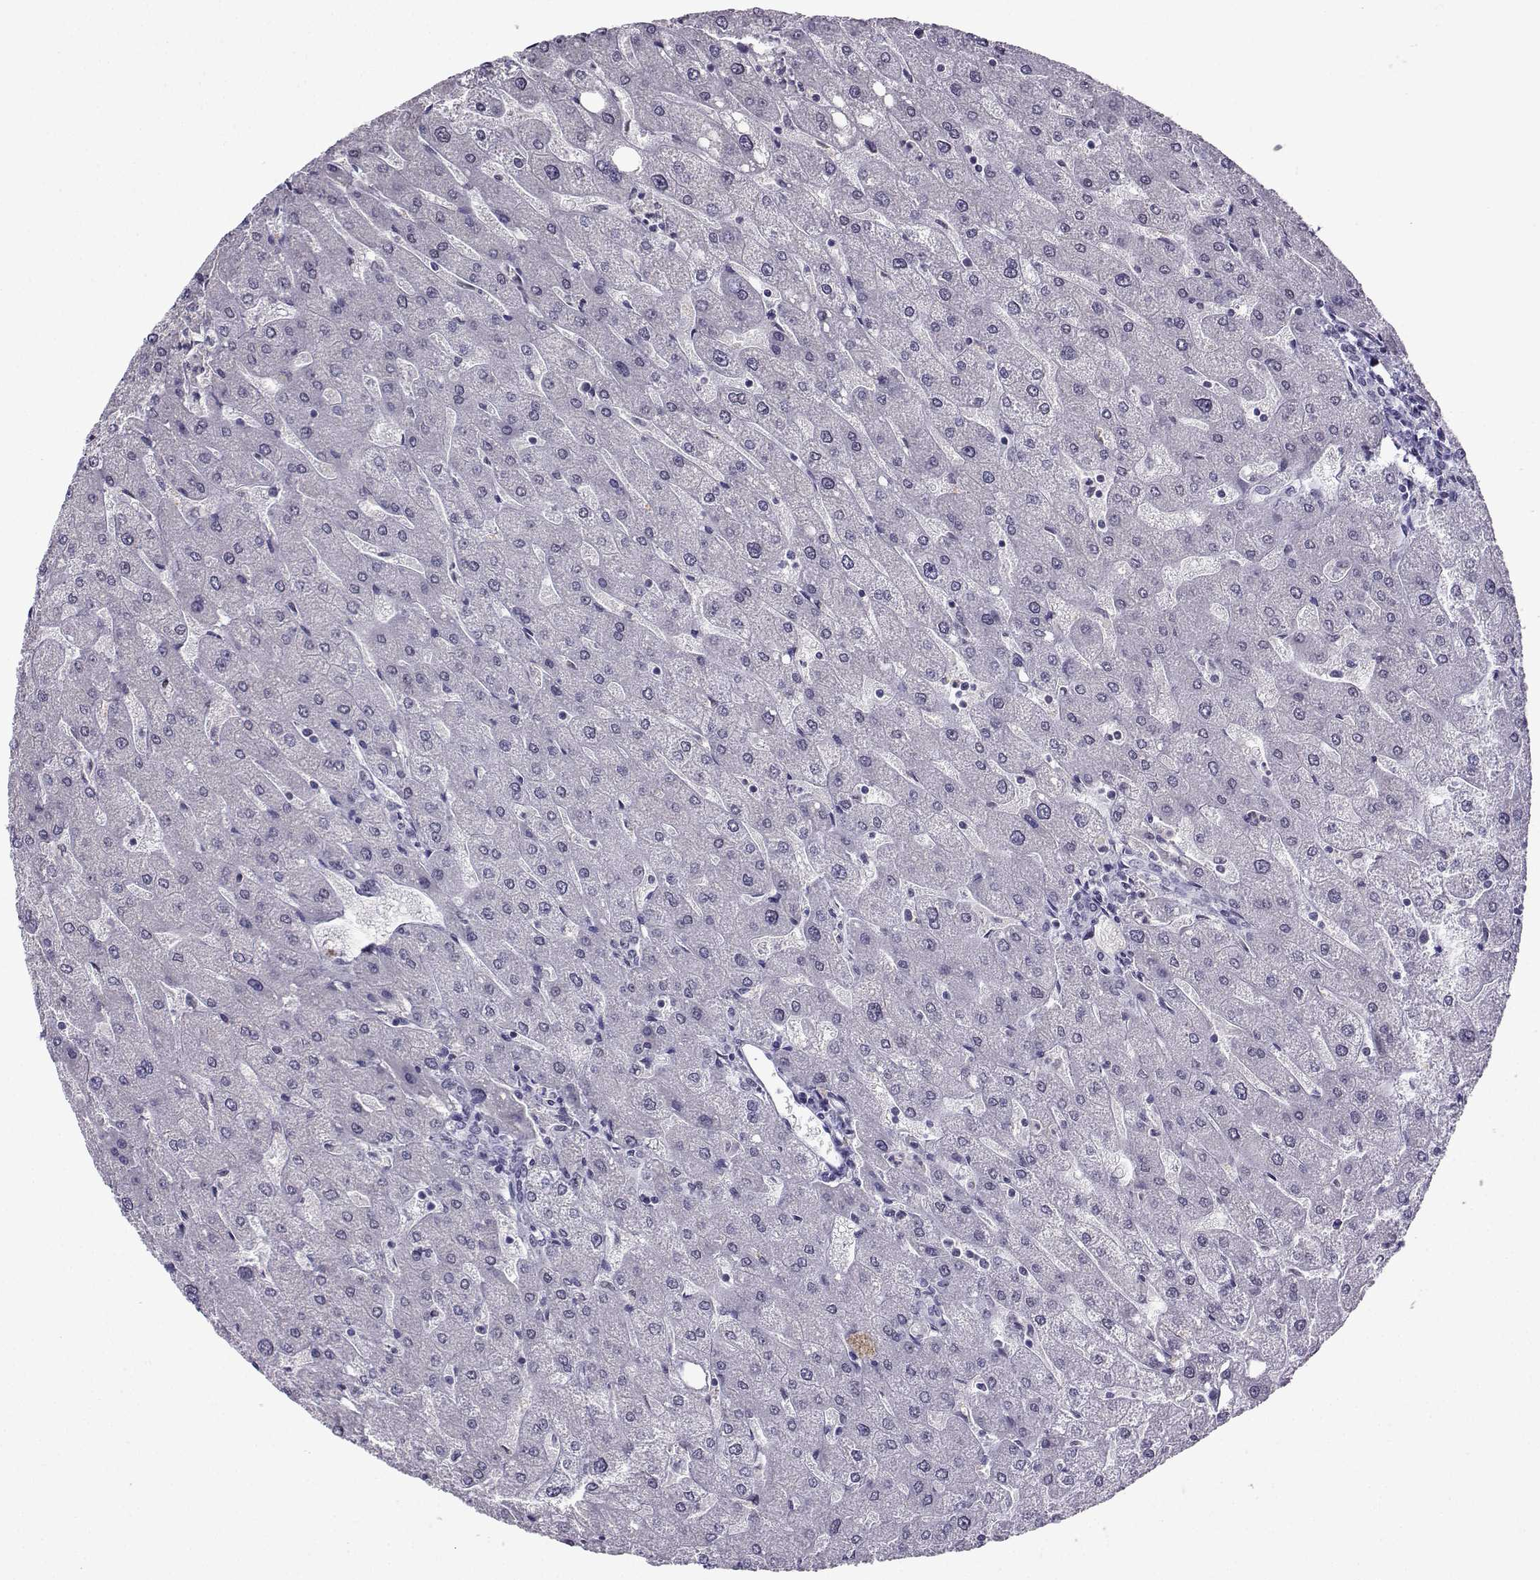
{"staining": {"intensity": "negative", "quantity": "none", "location": "none"}, "tissue": "liver", "cell_type": "Cholangiocytes", "image_type": "normal", "snomed": [{"axis": "morphology", "description": "Normal tissue, NOS"}, {"axis": "topography", "description": "Liver"}], "caption": "Immunohistochemistry histopathology image of normal human liver stained for a protein (brown), which reveals no positivity in cholangiocytes. Brightfield microscopy of immunohistochemistry (IHC) stained with DAB (3,3'-diaminobenzidine) (brown) and hematoxylin (blue), captured at high magnification.", "gene": "LRFN2", "patient": {"sex": "male", "age": 67}}